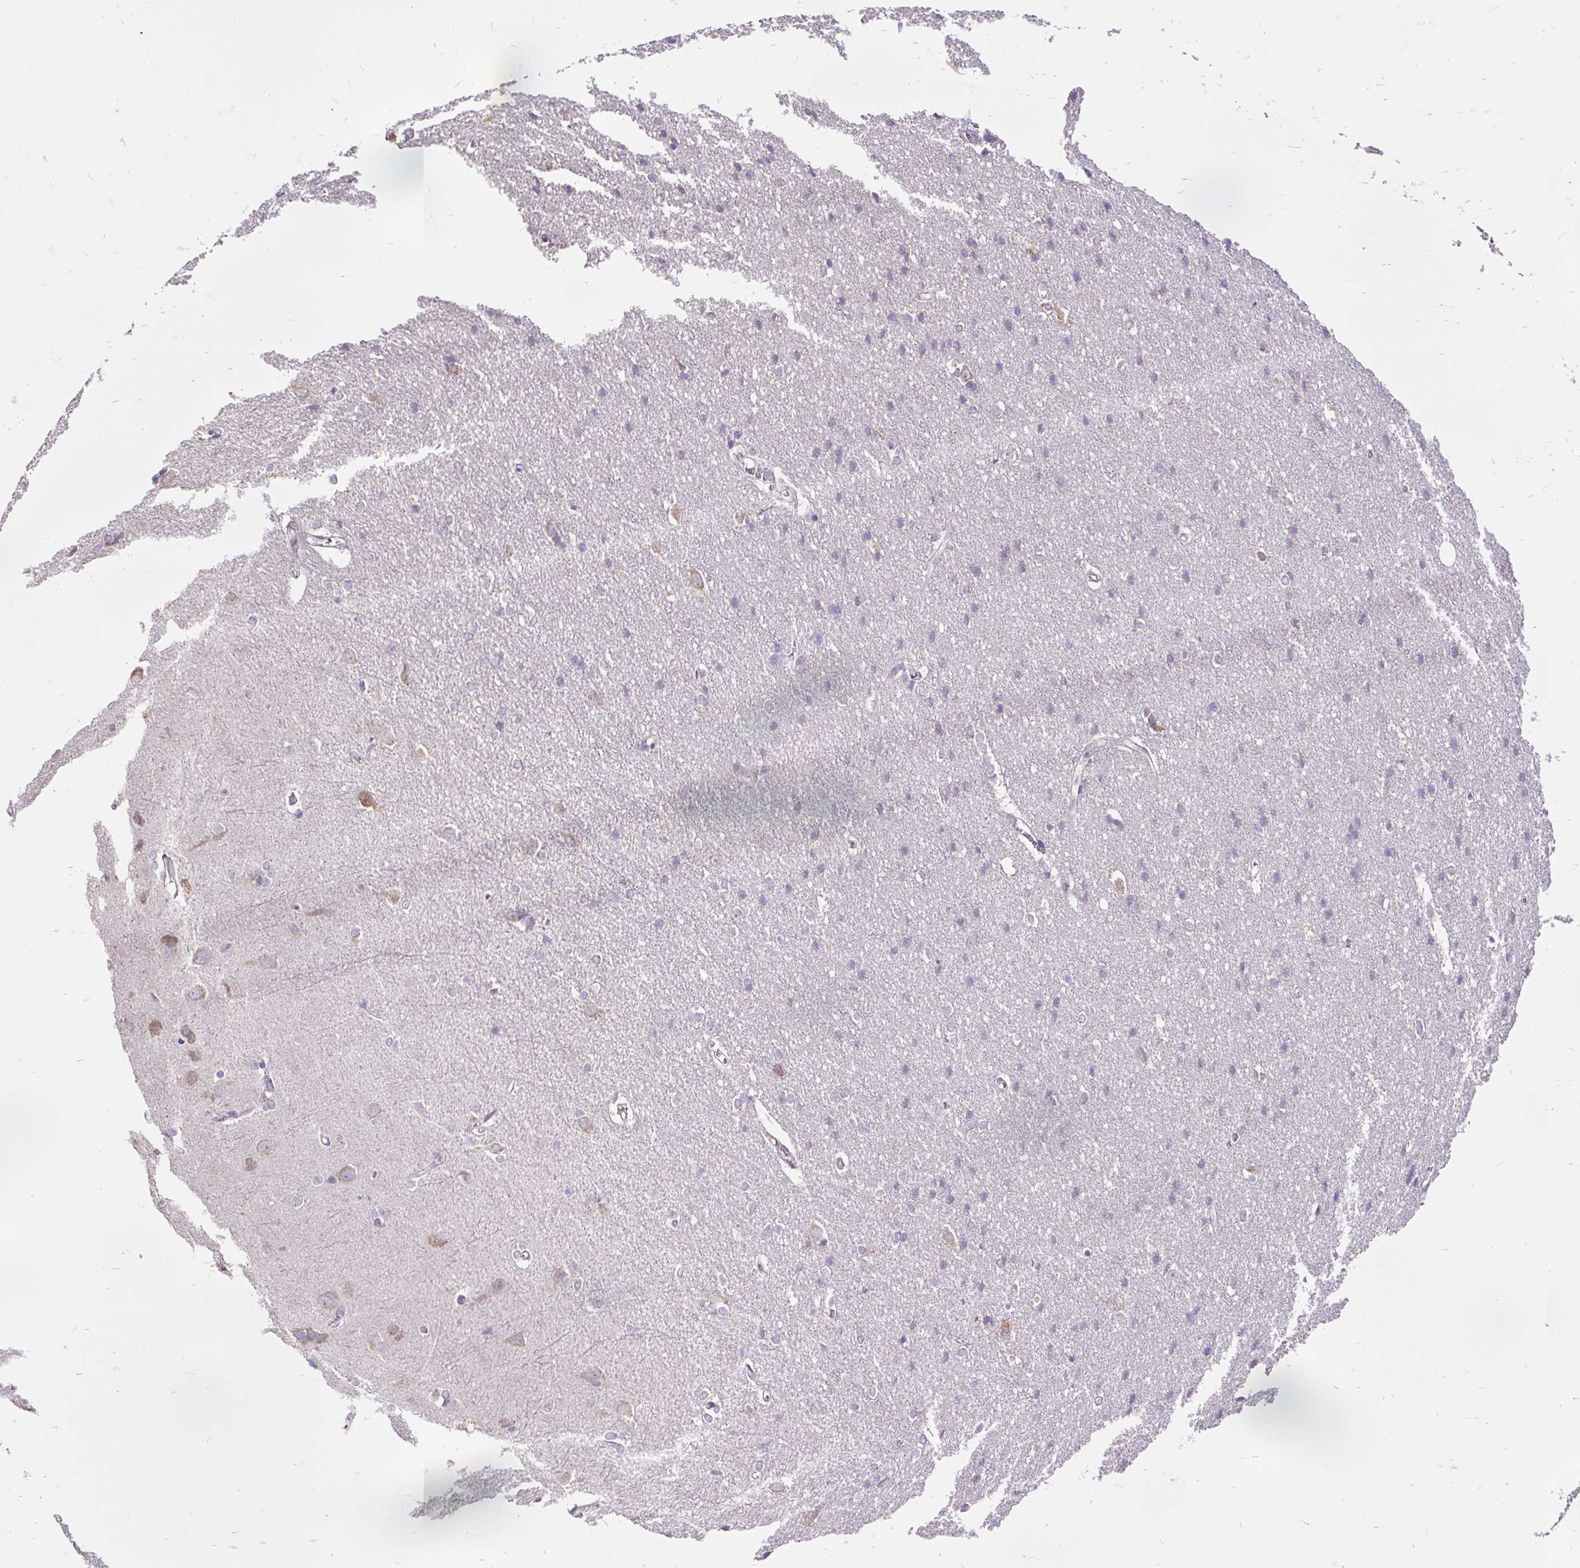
{"staining": {"intensity": "negative", "quantity": "none", "location": "none"}, "tissue": "cerebral cortex", "cell_type": "Endothelial cells", "image_type": "normal", "snomed": [{"axis": "morphology", "description": "Normal tissue, NOS"}, {"axis": "topography", "description": "Cerebral cortex"}], "caption": "Endothelial cells show no significant expression in normal cerebral cortex. The staining was performed using DAB (3,3'-diaminobenzidine) to visualize the protein expression in brown, while the nuclei were stained in blue with hematoxylin (Magnification: 20x).", "gene": "GBX1", "patient": {"sex": "male", "age": 37}}